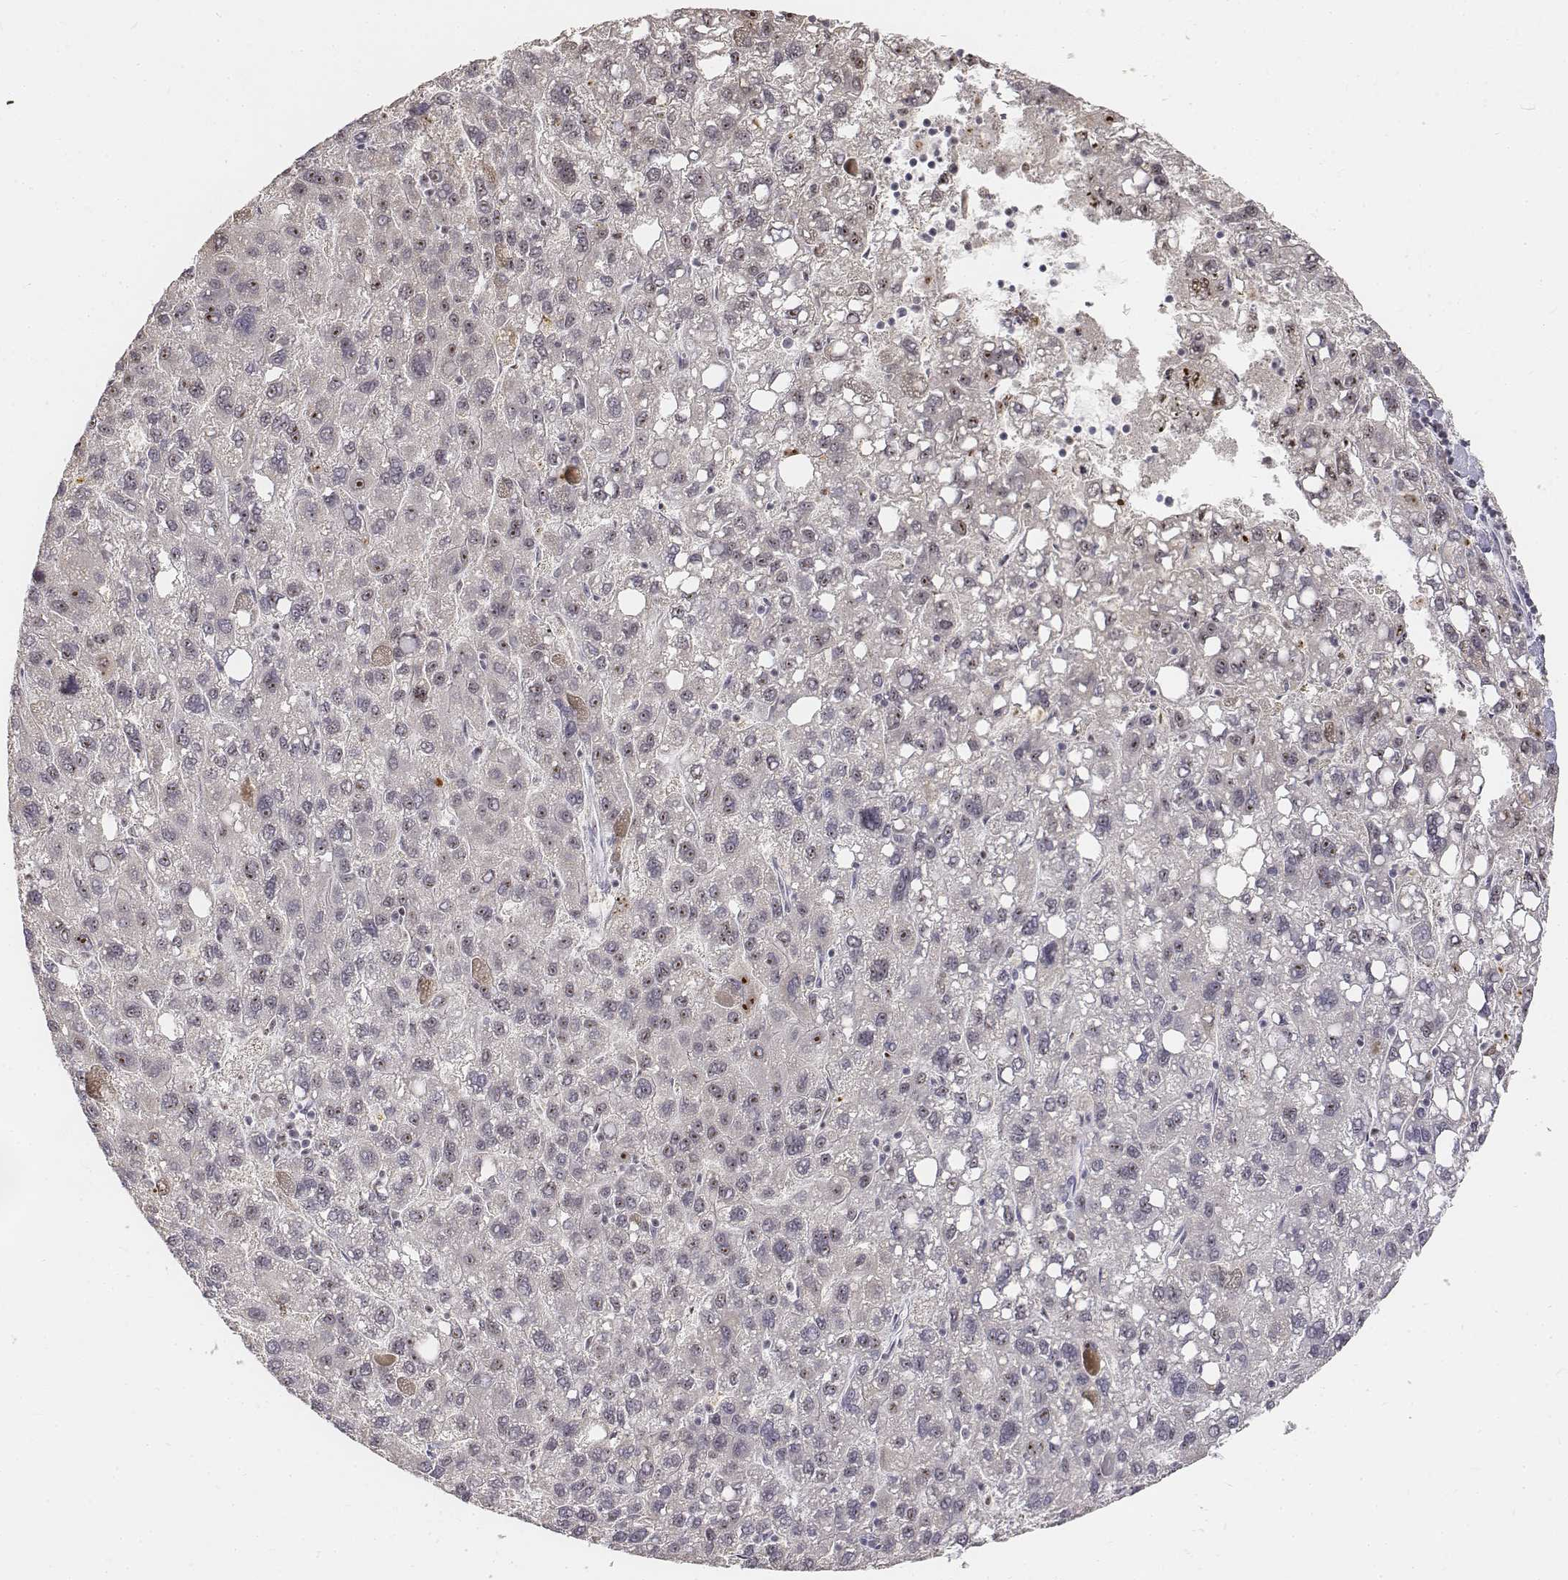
{"staining": {"intensity": "negative", "quantity": "none", "location": "none"}, "tissue": "liver cancer", "cell_type": "Tumor cells", "image_type": "cancer", "snomed": [{"axis": "morphology", "description": "Carcinoma, Hepatocellular, NOS"}, {"axis": "topography", "description": "Liver"}], "caption": "Immunohistochemical staining of liver cancer (hepatocellular carcinoma) shows no significant expression in tumor cells.", "gene": "PHF6", "patient": {"sex": "female", "age": 82}}